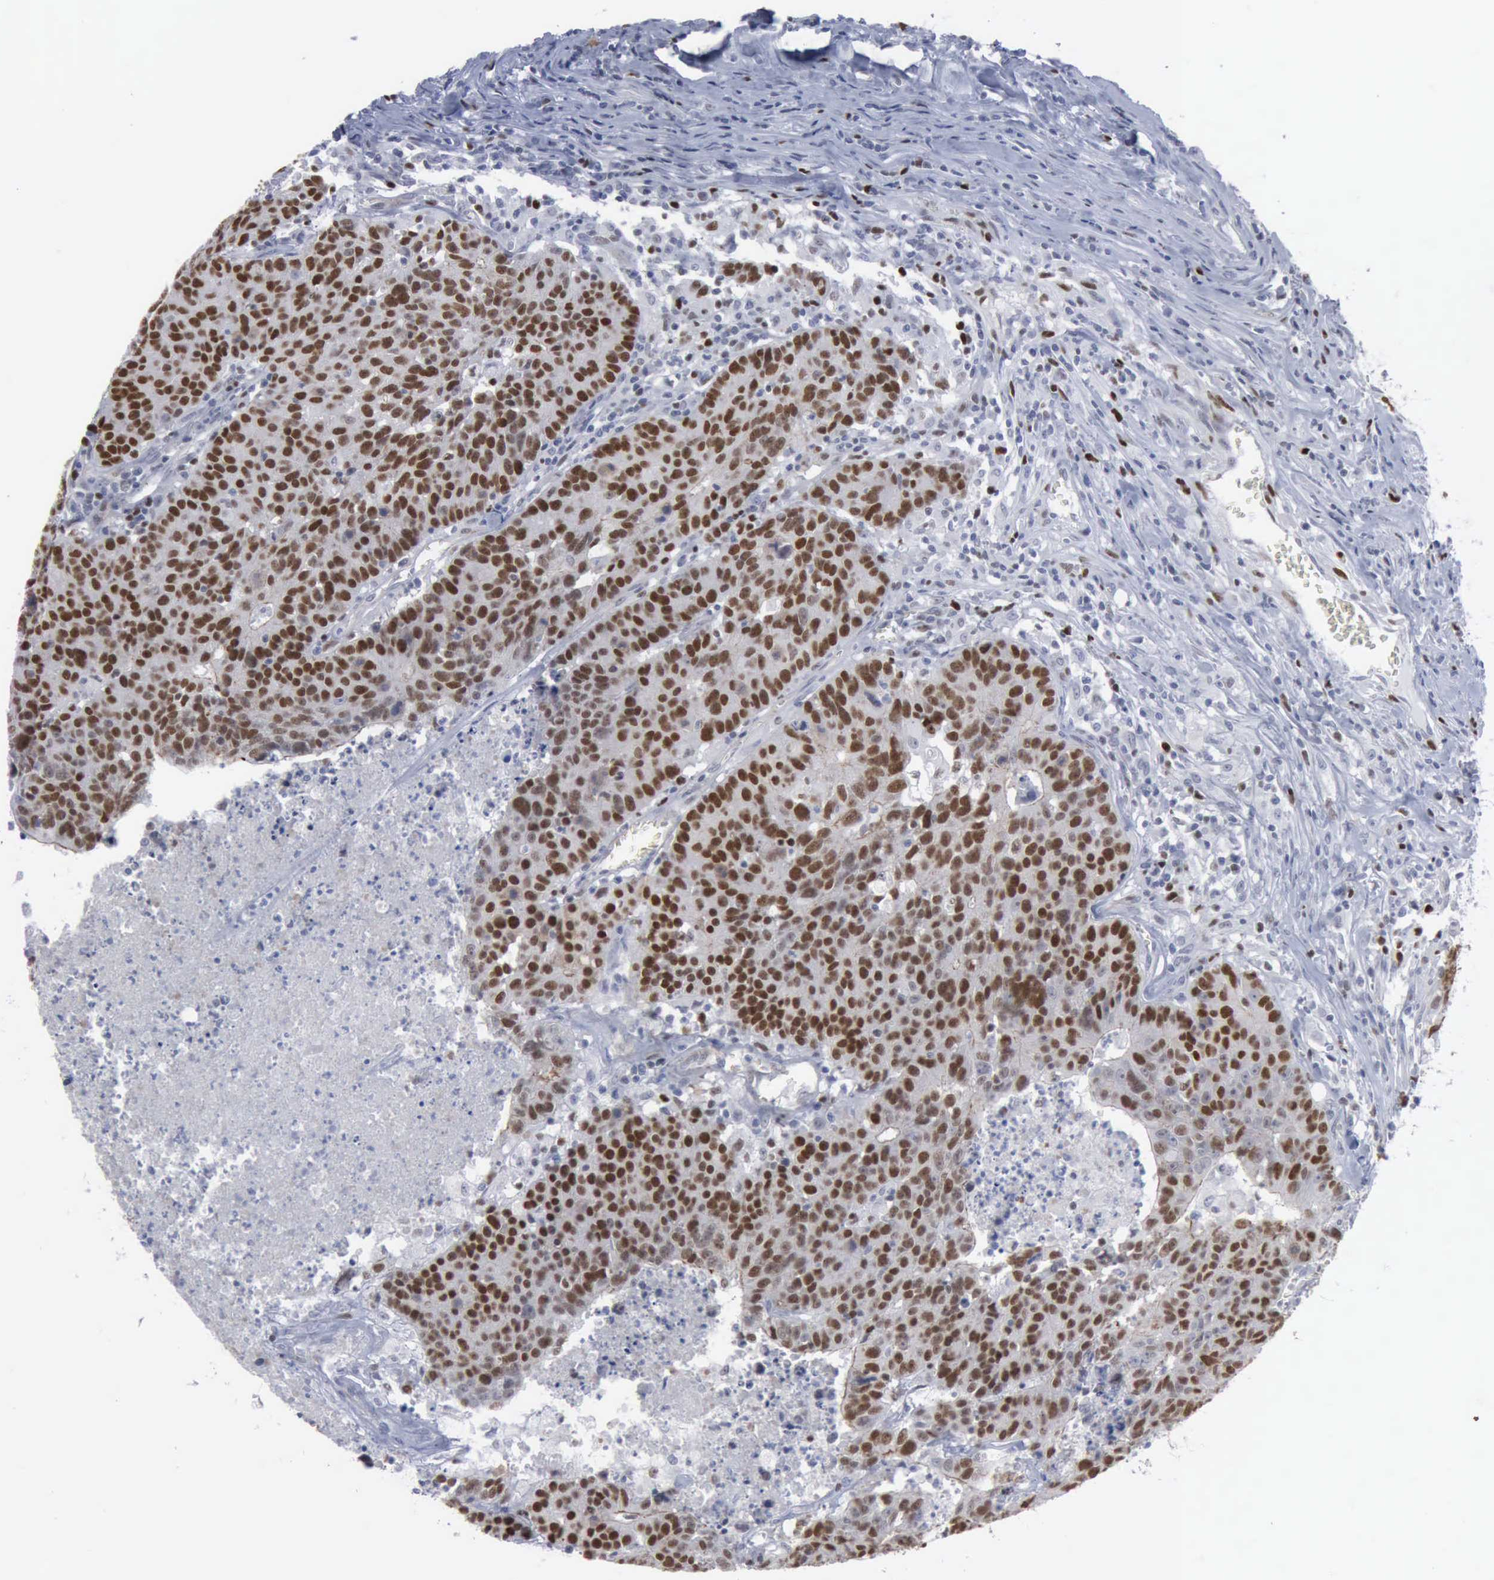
{"staining": {"intensity": "strong", "quantity": ">75%", "location": "nuclear"}, "tissue": "colorectal cancer", "cell_type": "Tumor cells", "image_type": "cancer", "snomed": [{"axis": "morphology", "description": "Adenocarcinoma, NOS"}, {"axis": "topography", "description": "Colon"}], "caption": "The photomicrograph demonstrates immunohistochemical staining of colorectal cancer. There is strong nuclear staining is appreciated in approximately >75% of tumor cells.", "gene": "MCM5", "patient": {"sex": "female", "age": 53}}